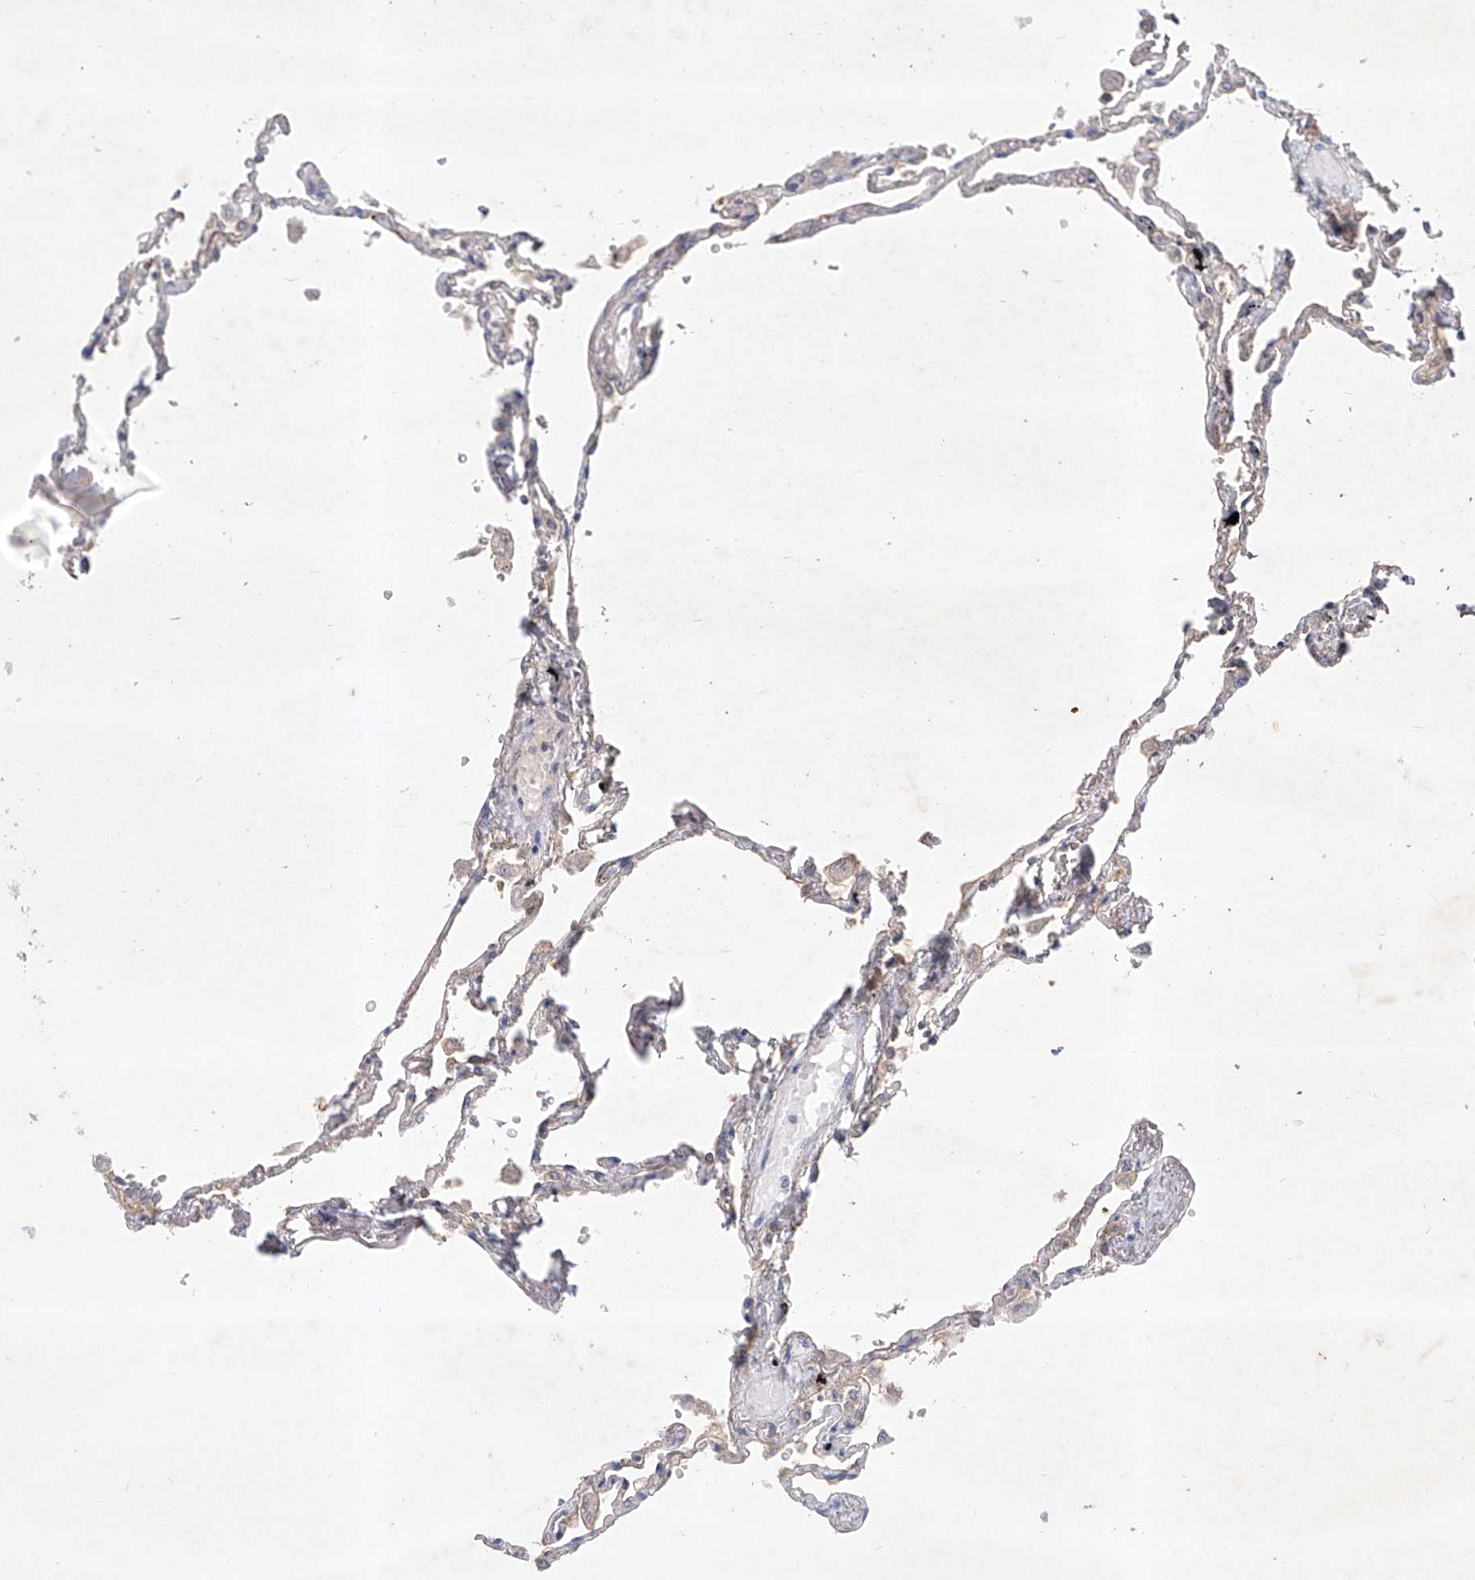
{"staining": {"intensity": "weak", "quantity": "<25%", "location": "cytoplasmic/membranous"}, "tissue": "lung", "cell_type": "Alveolar cells", "image_type": "normal", "snomed": [{"axis": "morphology", "description": "Normal tissue, NOS"}, {"axis": "topography", "description": "Lung"}], "caption": "Immunohistochemistry histopathology image of benign lung: lung stained with DAB reveals no significant protein positivity in alveolar cells.", "gene": "CARMIL1", "patient": {"sex": "female", "age": 67}}